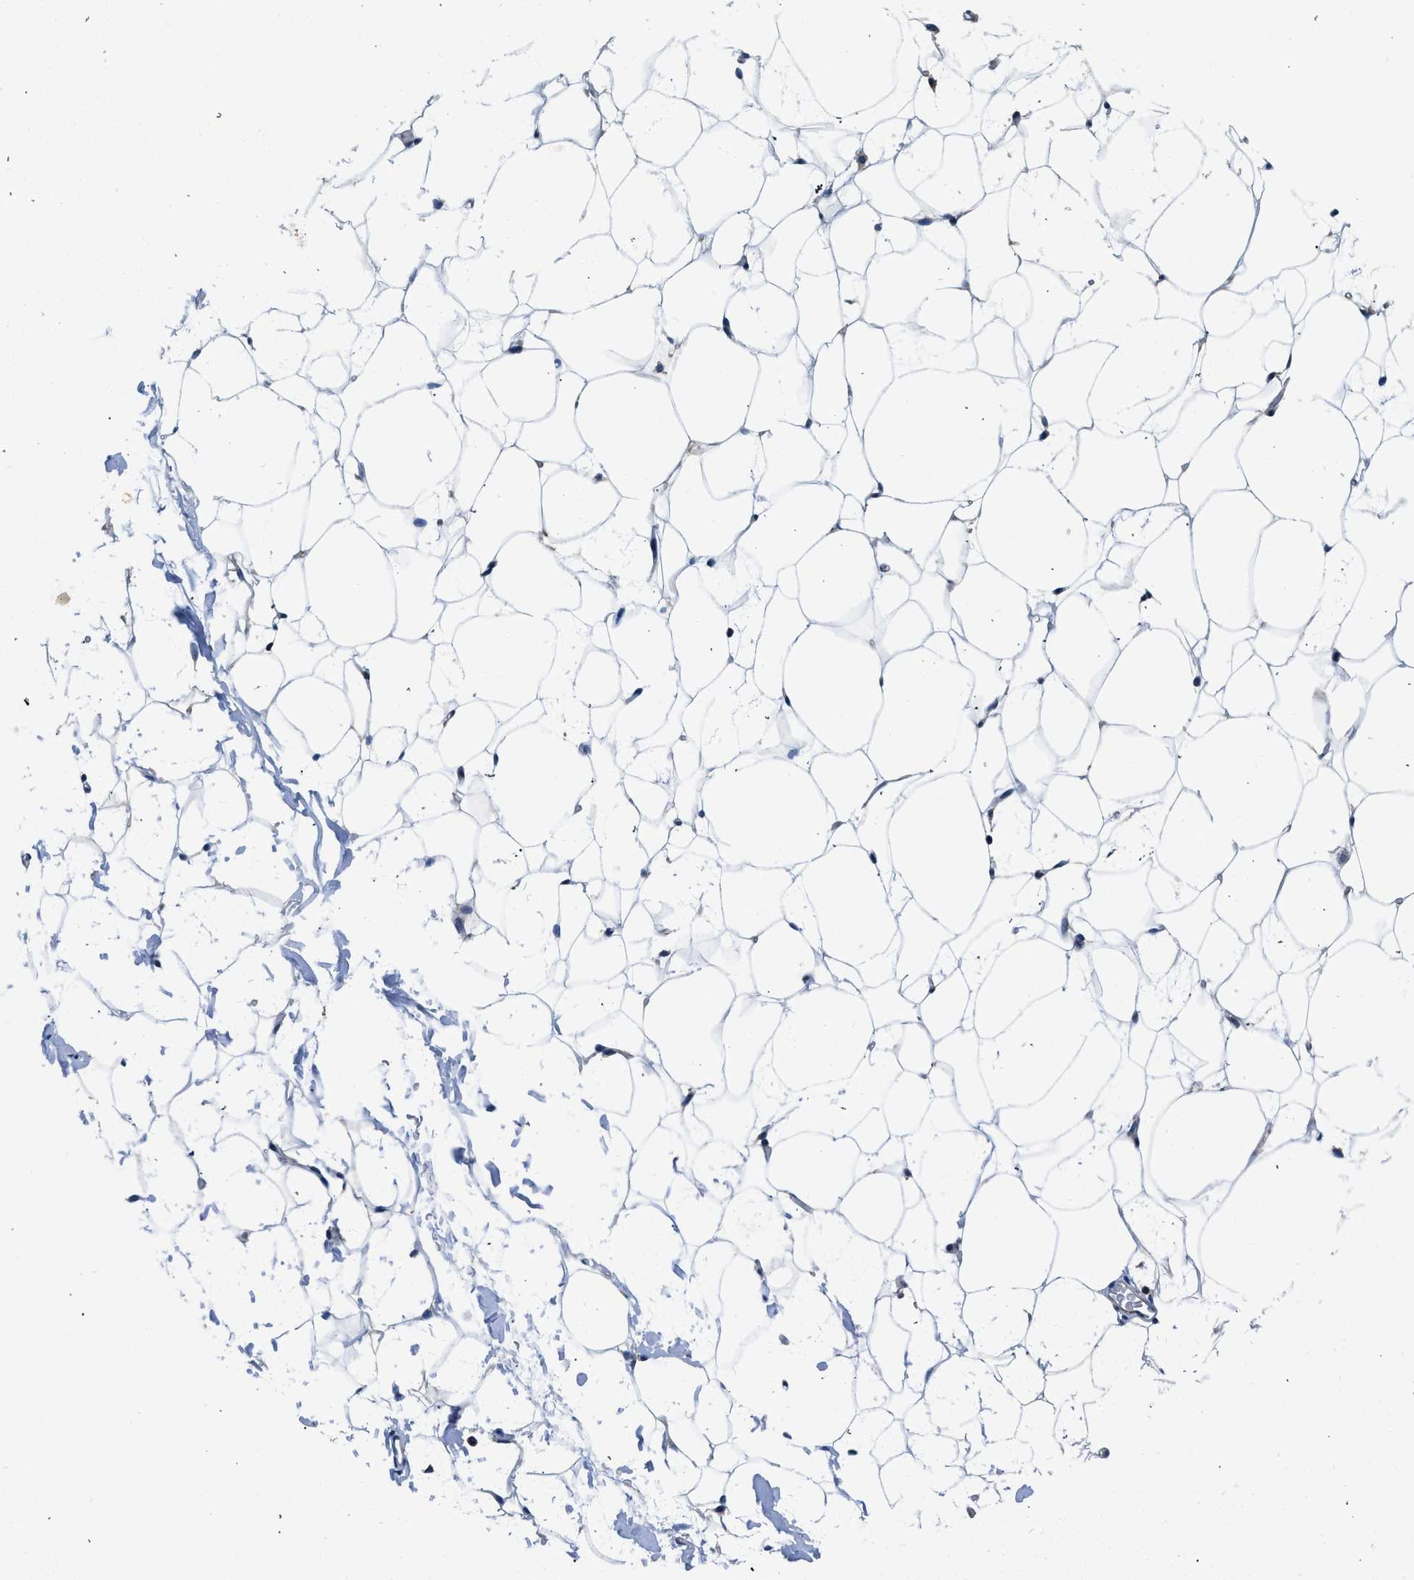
{"staining": {"intensity": "negative", "quantity": "none", "location": "none"}, "tissue": "adipose tissue", "cell_type": "Adipocytes", "image_type": "normal", "snomed": [{"axis": "morphology", "description": "Normal tissue, NOS"}, {"axis": "topography", "description": "Breast"}, {"axis": "topography", "description": "Soft tissue"}], "caption": "Protein analysis of benign adipose tissue shows no significant expression in adipocytes. (DAB (3,3'-diaminobenzidine) immunohistochemistry (IHC) visualized using brightfield microscopy, high magnification).", "gene": "PA2G4", "patient": {"sex": "female", "age": 75}}